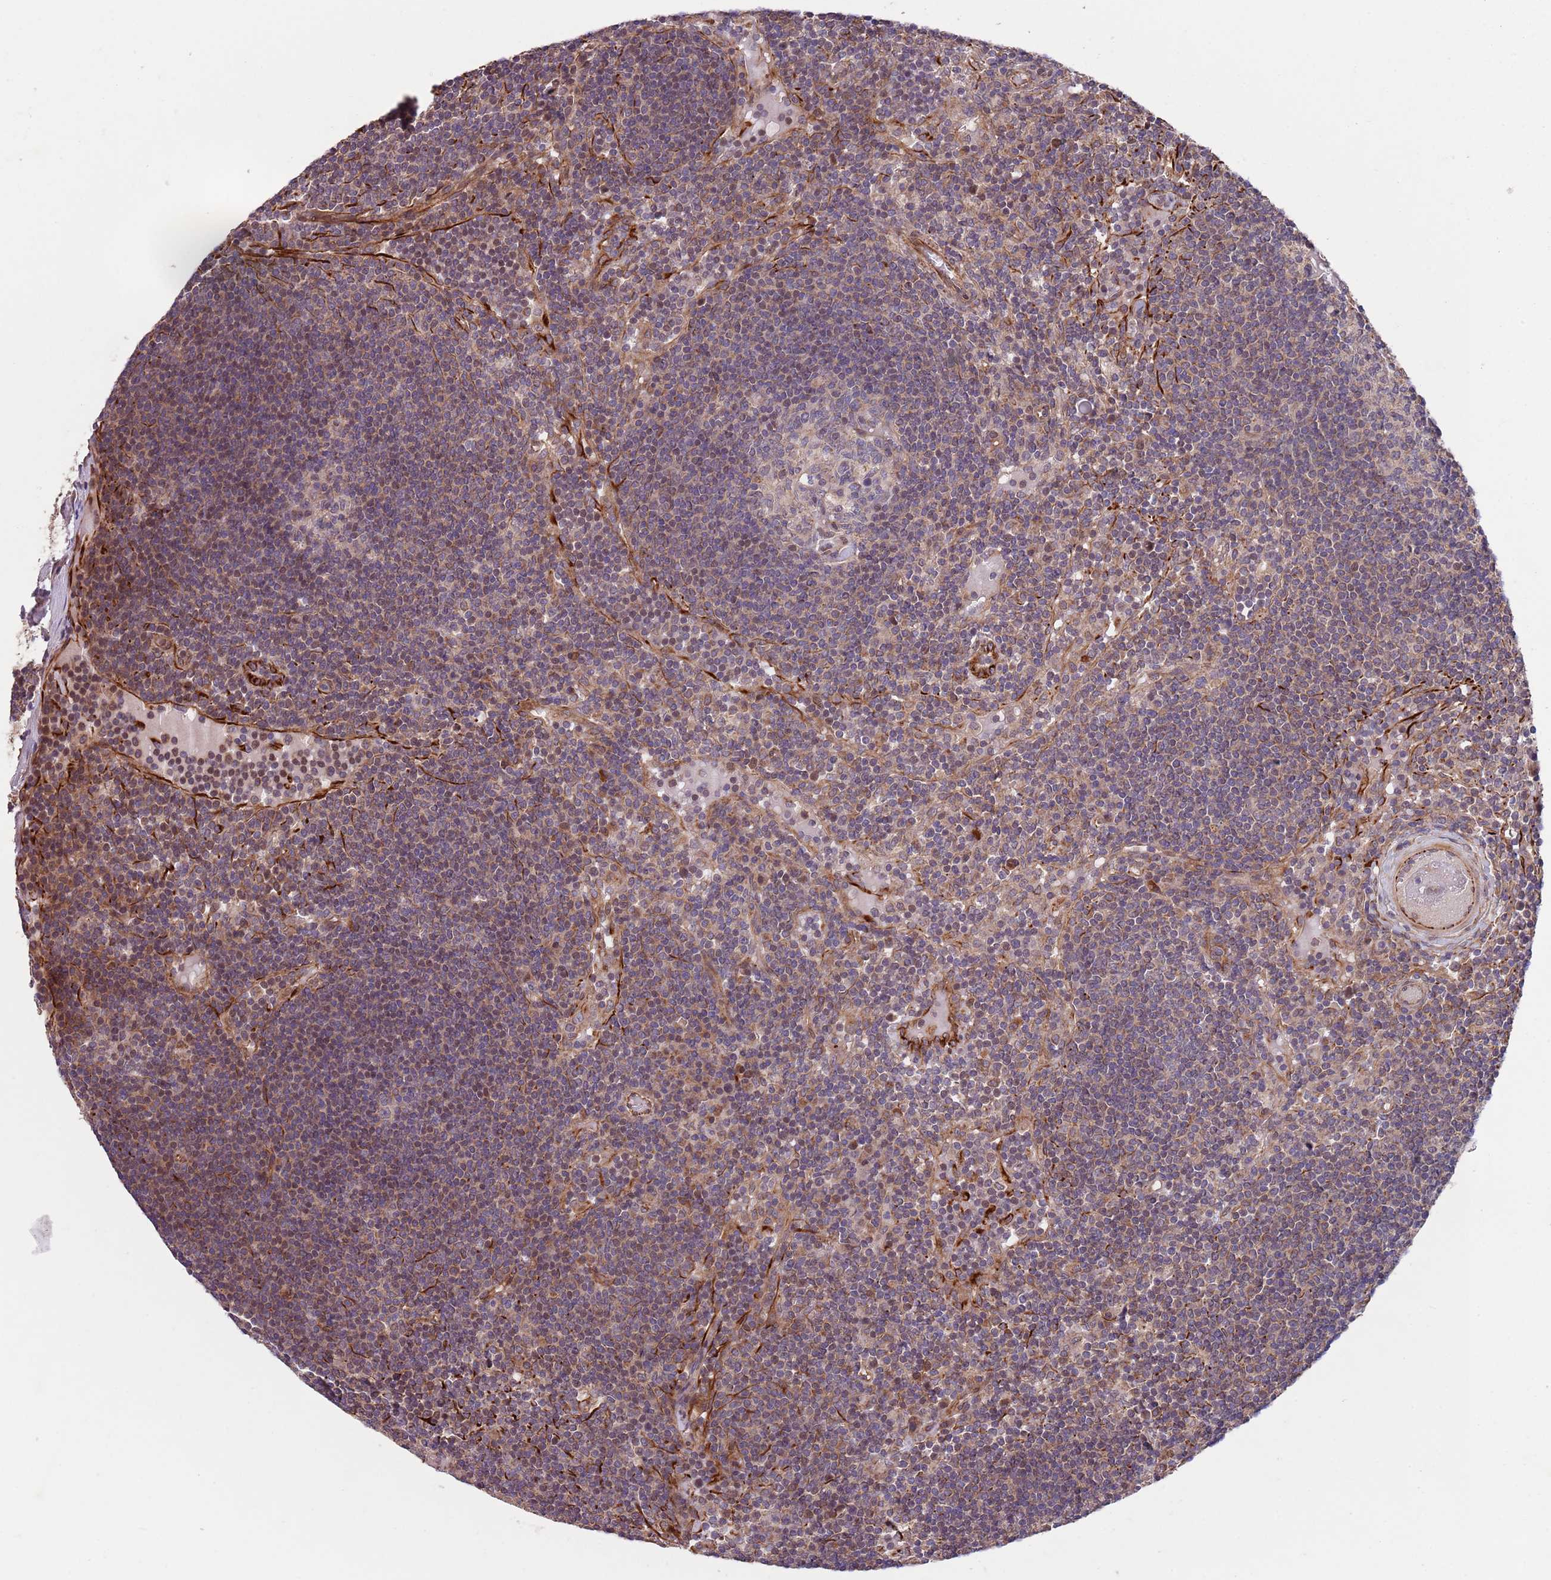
{"staining": {"intensity": "weak", "quantity": "25%-75%", "location": "cytoplasmic/membranous"}, "tissue": "lymph node", "cell_type": "Germinal center cells", "image_type": "normal", "snomed": [{"axis": "morphology", "description": "Normal tissue, NOS"}, {"axis": "topography", "description": "Lymph node"}], "caption": "Weak cytoplasmic/membranous protein positivity is appreciated in about 25%-75% of germinal center cells in lymph node.", "gene": "CHD9", "patient": {"sex": "male", "age": 53}}